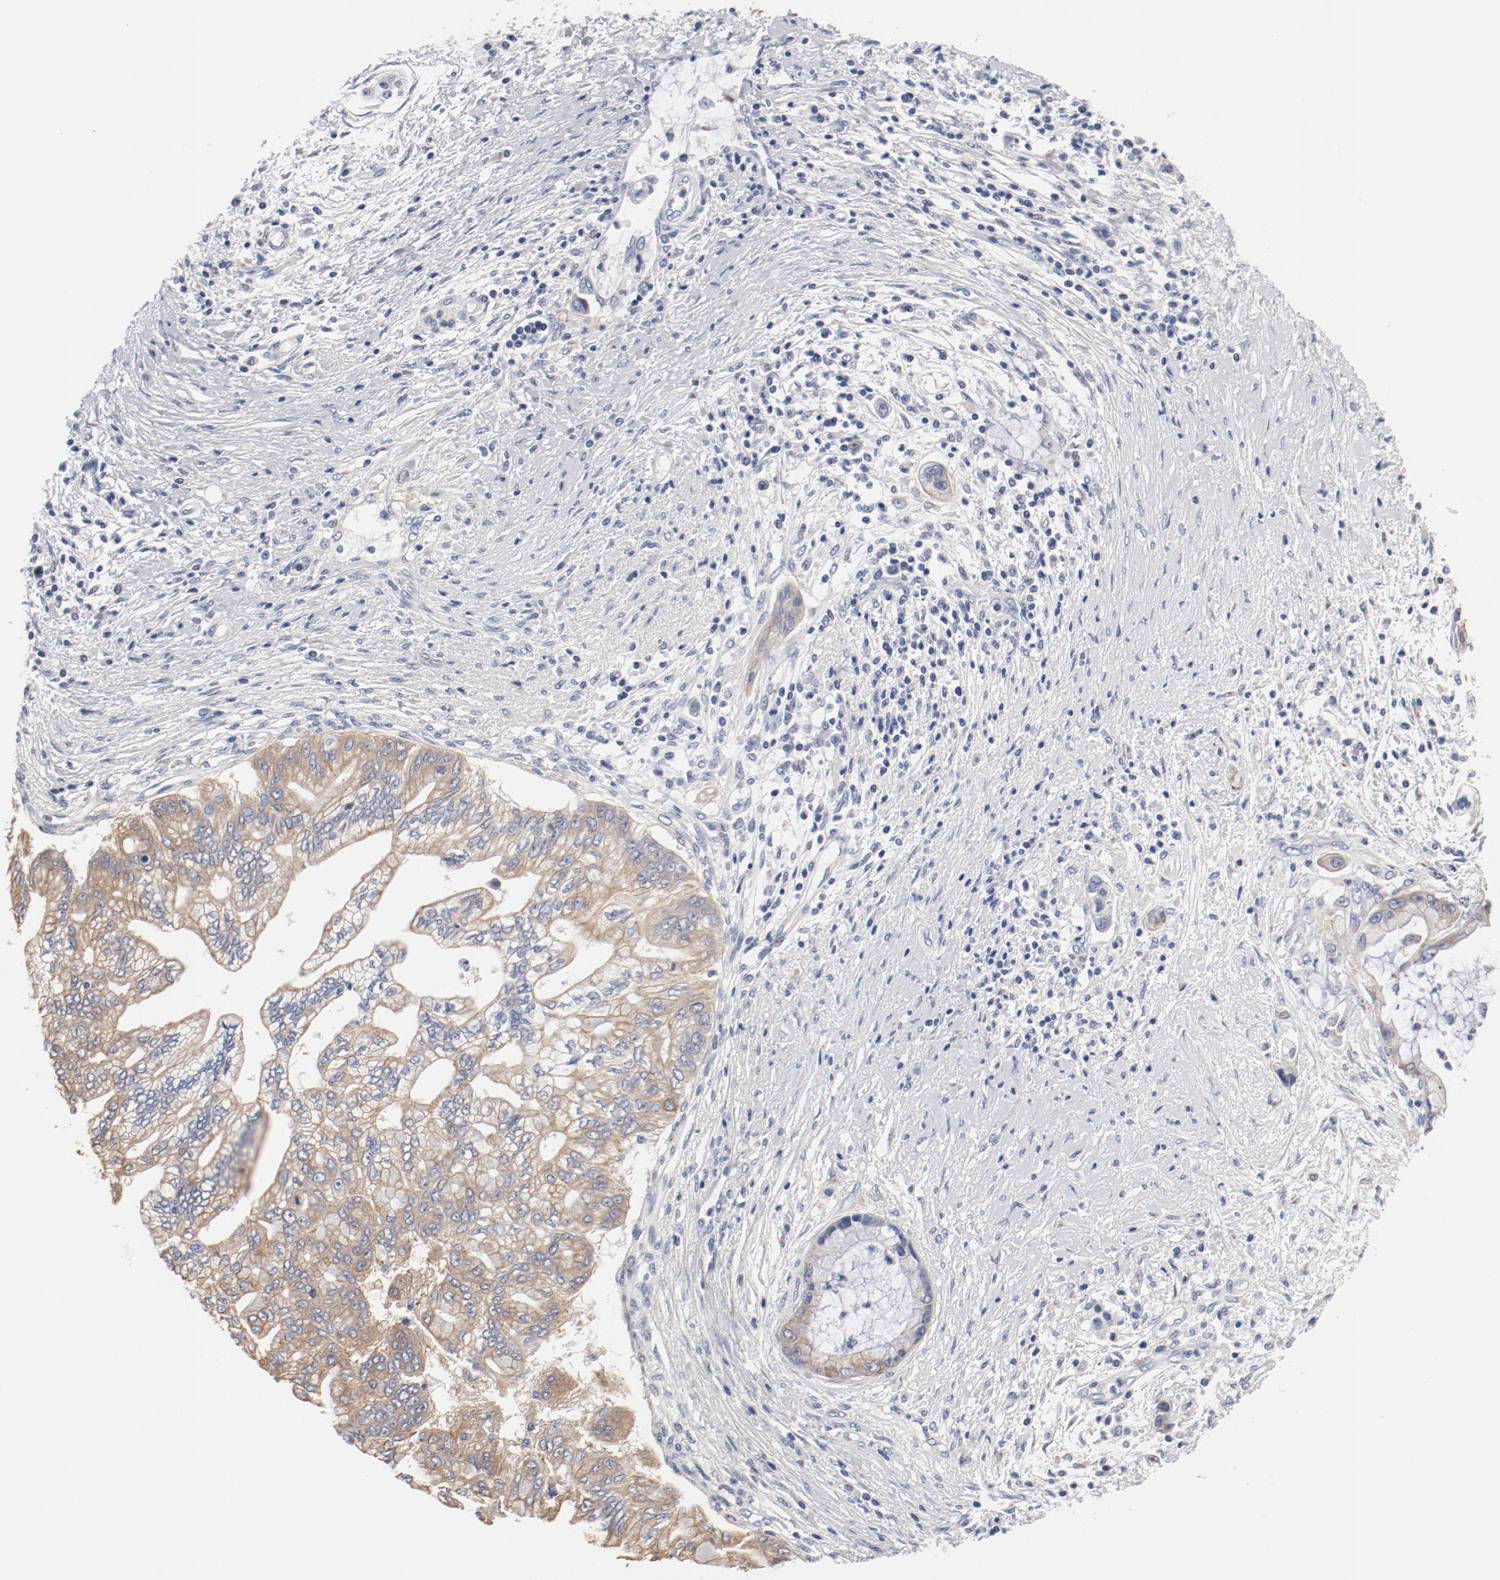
{"staining": {"intensity": "weak", "quantity": ">75%", "location": "cytoplasmic/membranous"}, "tissue": "pancreatic cancer", "cell_type": "Tumor cells", "image_type": "cancer", "snomed": [{"axis": "morphology", "description": "Adenocarcinoma, NOS"}, {"axis": "topography", "description": "Pancreas"}], "caption": "A high-resolution image shows immunohistochemistry (IHC) staining of adenocarcinoma (pancreatic), which exhibits weak cytoplasmic/membranous staining in approximately >75% of tumor cells.", "gene": "GPR143", "patient": {"sex": "female", "age": 59}}